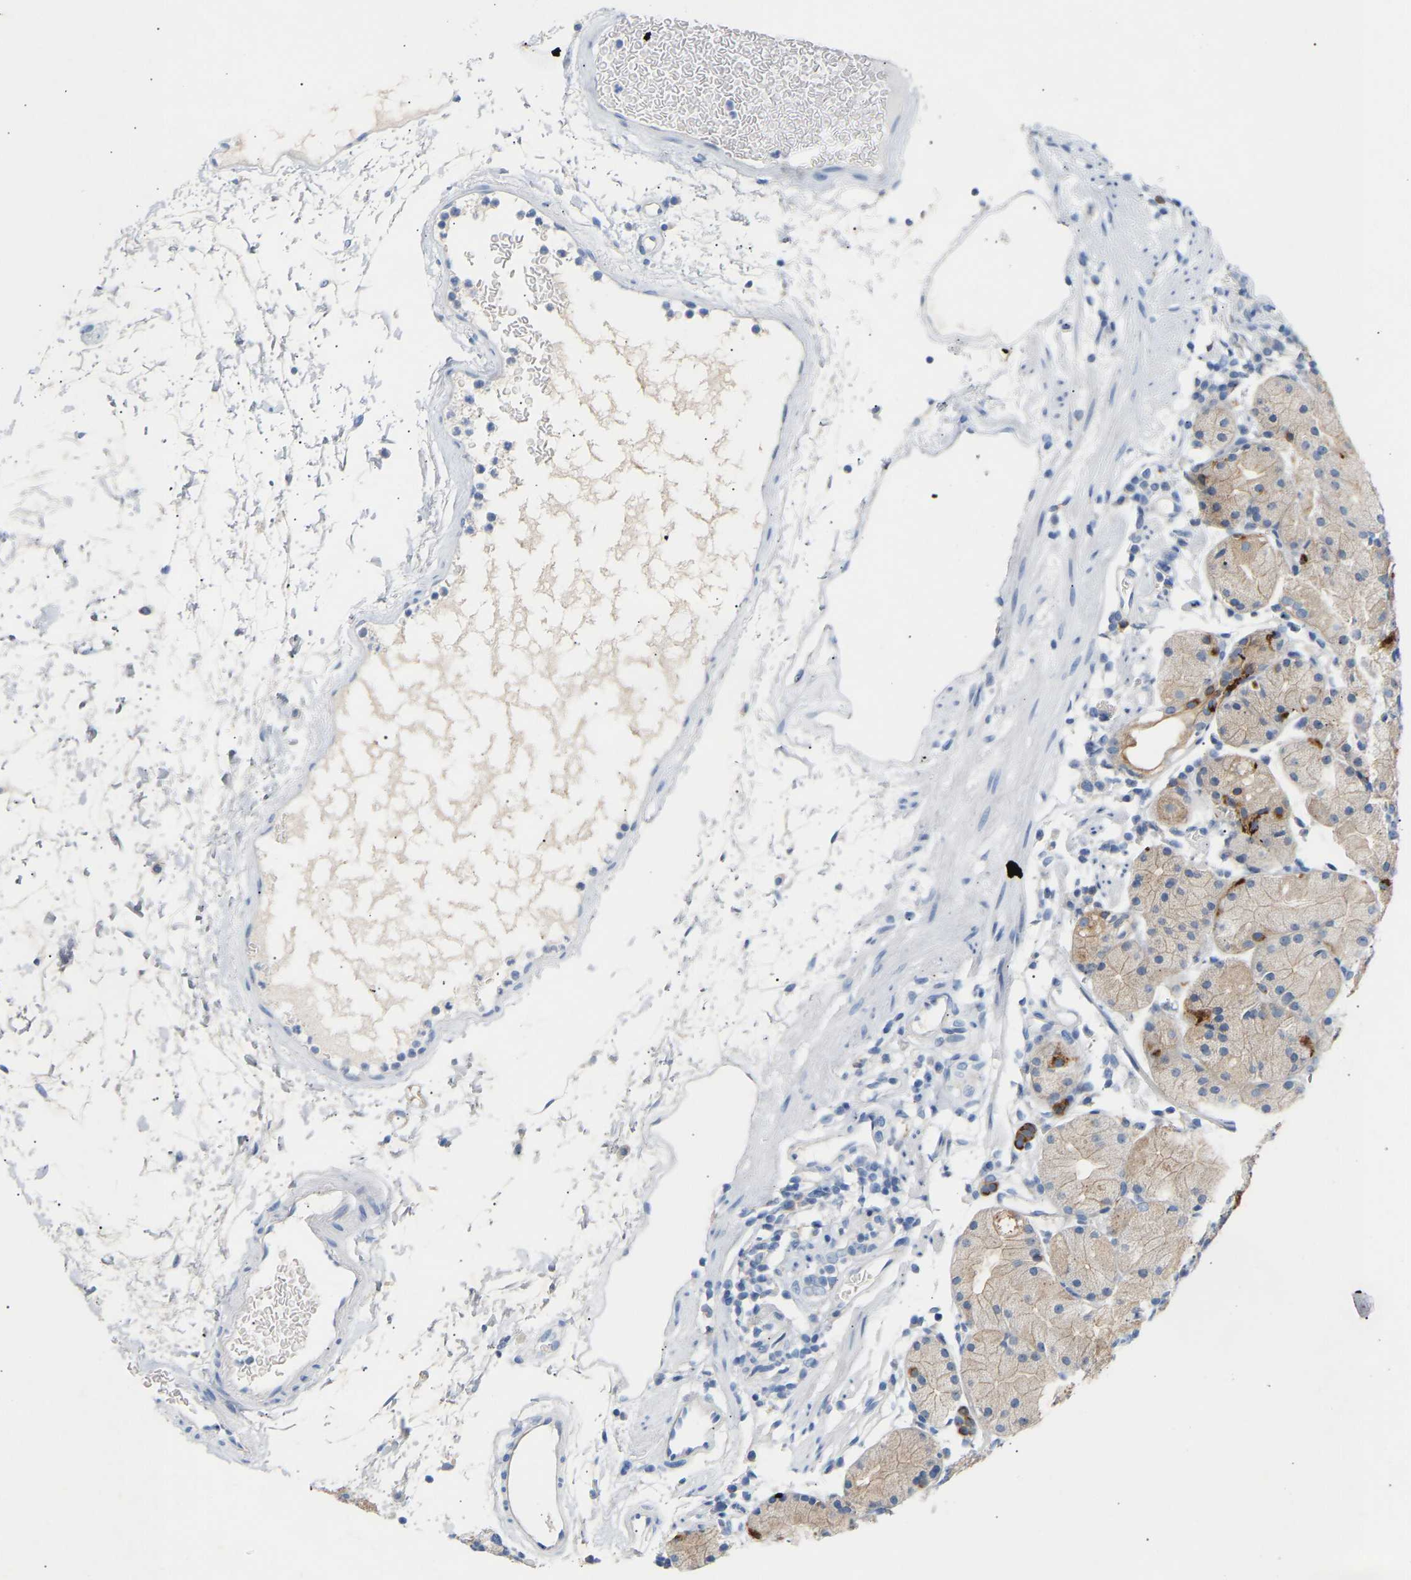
{"staining": {"intensity": "moderate", "quantity": "25%-75%", "location": "cytoplasmic/membranous"}, "tissue": "stomach", "cell_type": "Glandular cells", "image_type": "normal", "snomed": [{"axis": "morphology", "description": "Normal tissue, NOS"}, {"axis": "topography", "description": "Stomach"}, {"axis": "topography", "description": "Stomach, lower"}], "caption": "This image demonstrates immunohistochemistry staining of normal stomach, with medium moderate cytoplasmic/membranous staining in about 25%-75% of glandular cells.", "gene": "PEX1", "patient": {"sex": "female", "age": 75}}